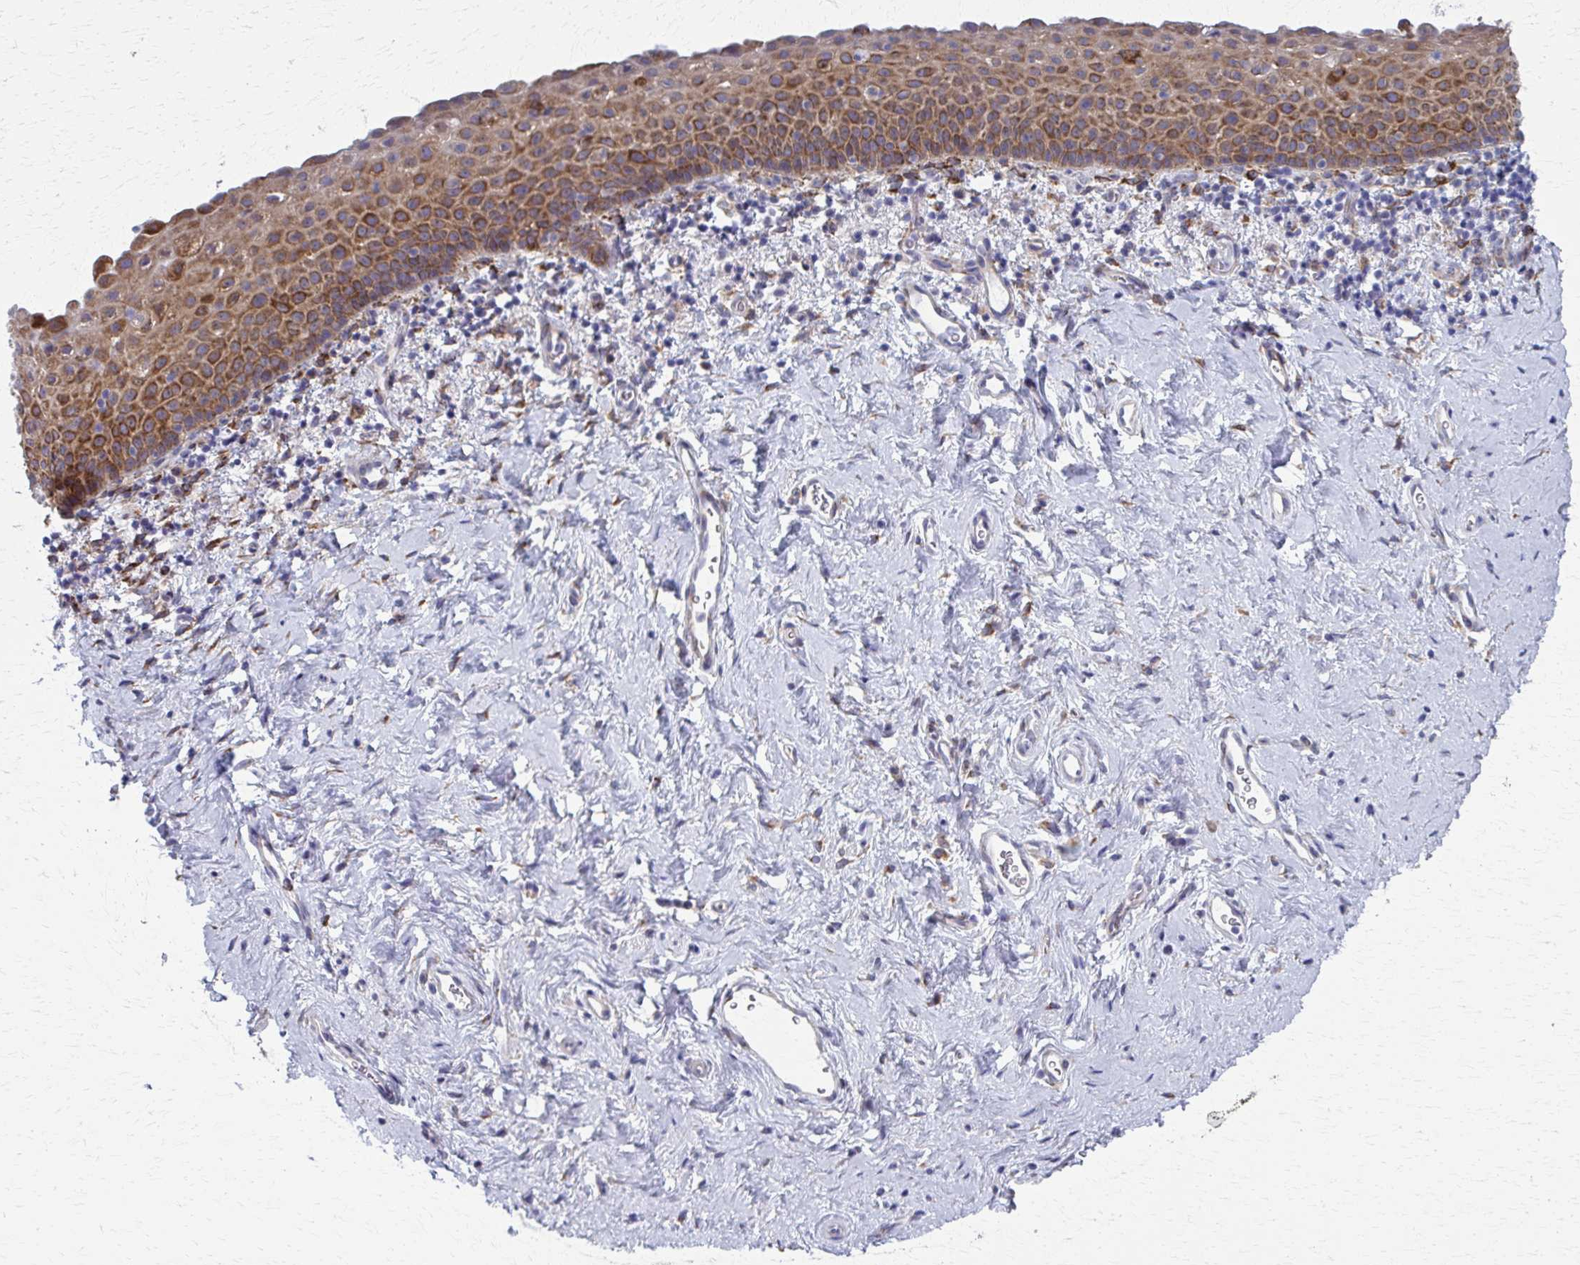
{"staining": {"intensity": "strong", "quantity": "25%-75%", "location": "cytoplasmic/membranous"}, "tissue": "vagina", "cell_type": "Squamous epithelial cells", "image_type": "normal", "snomed": [{"axis": "morphology", "description": "Normal tissue, NOS"}, {"axis": "topography", "description": "Vagina"}], "caption": "About 25%-75% of squamous epithelial cells in benign vagina display strong cytoplasmic/membranous protein expression as visualized by brown immunohistochemical staining.", "gene": "SPATS2L", "patient": {"sex": "female", "age": 61}}